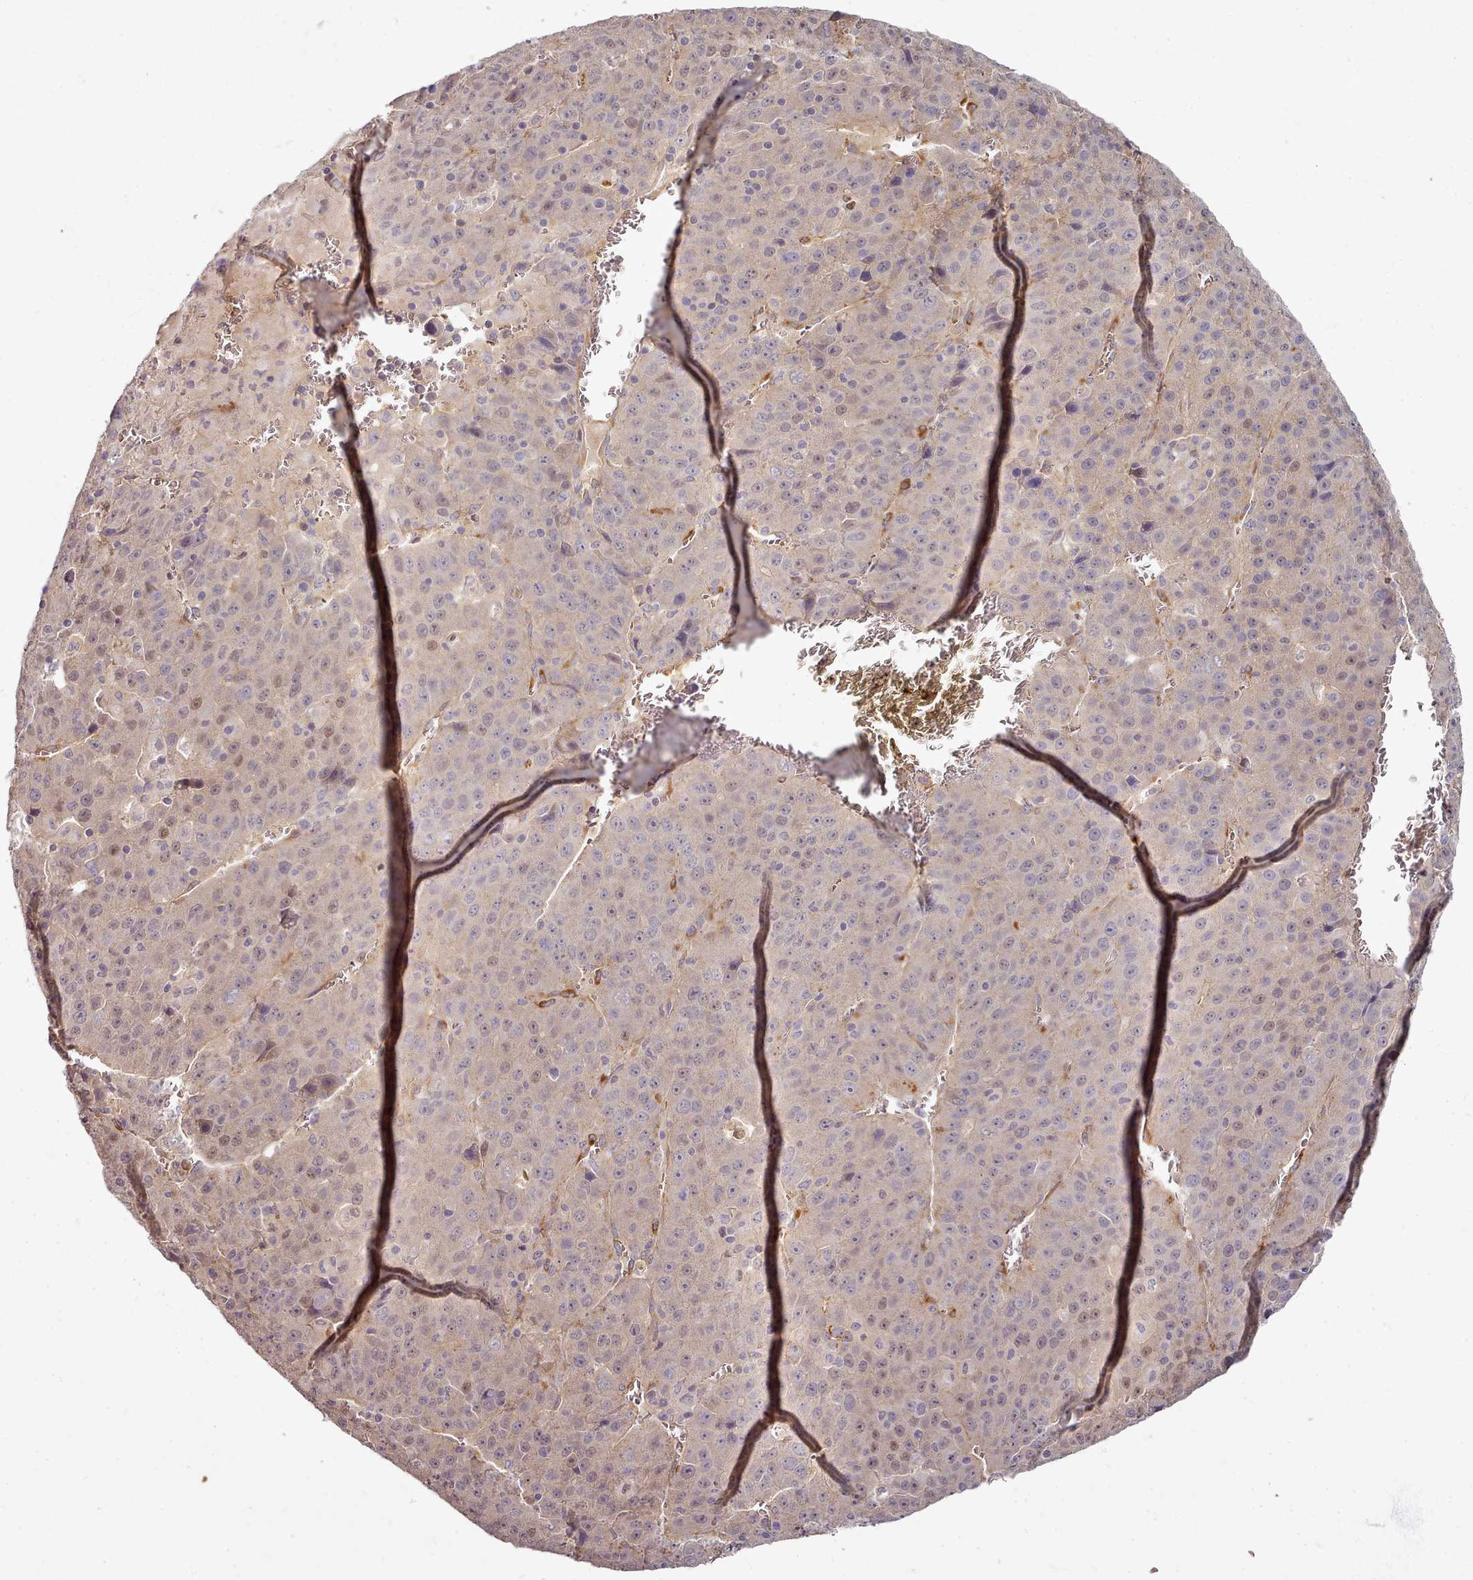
{"staining": {"intensity": "weak", "quantity": "25%-75%", "location": "cytoplasmic/membranous,nuclear"}, "tissue": "liver cancer", "cell_type": "Tumor cells", "image_type": "cancer", "snomed": [{"axis": "morphology", "description": "Carcinoma, Hepatocellular, NOS"}, {"axis": "topography", "description": "Liver"}], "caption": "The photomicrograph displays a brown stain indicating the presence of a protein in the cytoplasmic/membranous and nuclear of tumor cells in liver cancer (hepatocellular carcinoma).", "gene": "C1QTNF5", "patient": {"sex": "female", "age": 53}}